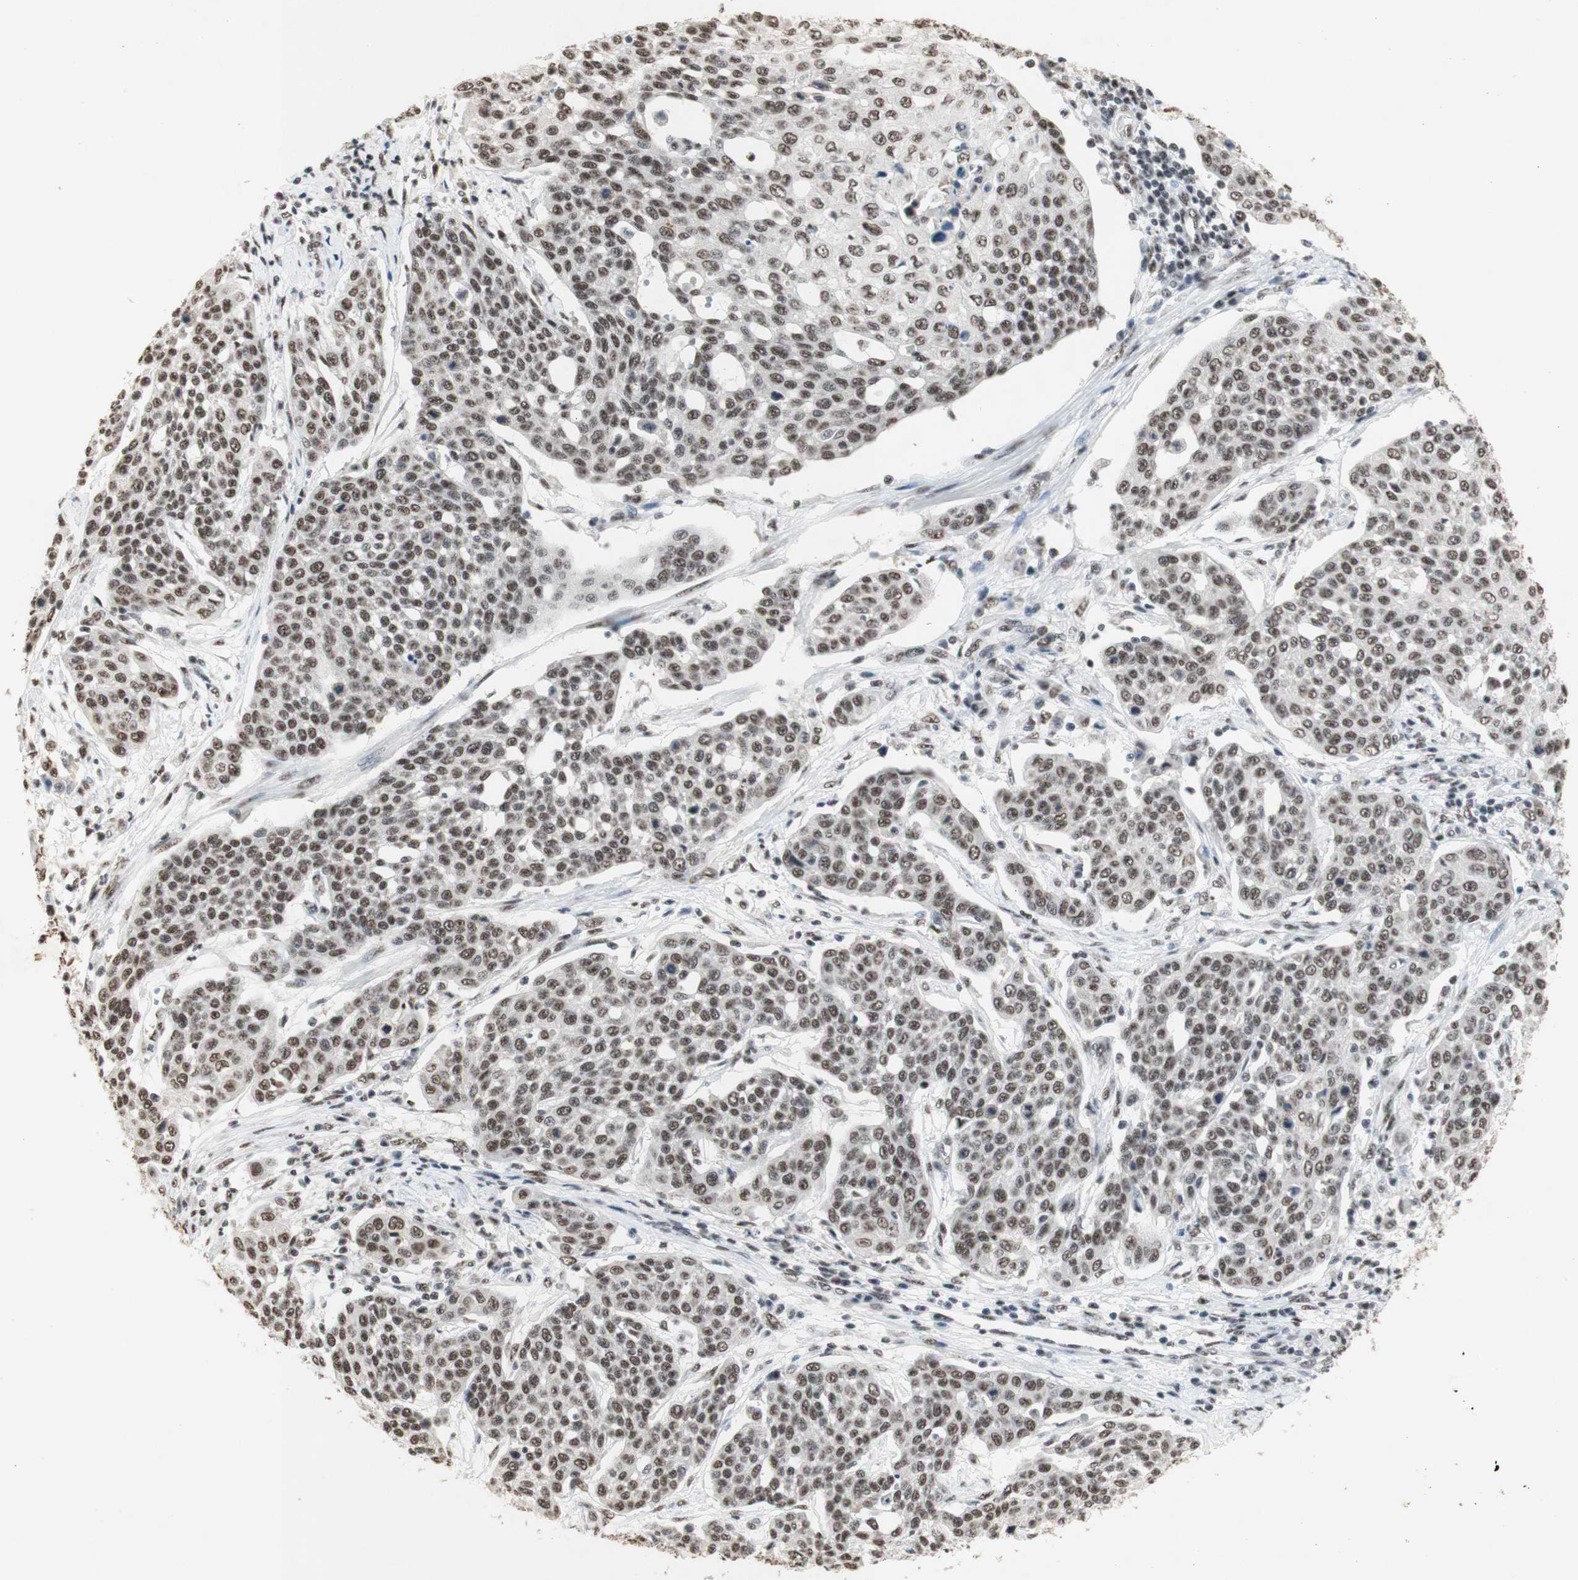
{"staining": {"intensity": "moderate", "quantity": ">75%", "location": "nuclear"}, "tissue": "cervical cancer", "cell_type": "Tumor cells", "image_type": "cancer", "snomed": [{"axis": "morphology", "description": "Squamous cell carcinoma, NOS"}, {"axis": "topography", "description": "Cervix"}], "caption": "Squamous cell carcinoma (cervical) was stained to show a protein in brown. There is medium levels of moderate nuclear expression in approximately >75% of tumor cells. Ihc stains the protein of interest in brown and the nuclei are stained blue.", "gene": "SNRPB", "patient": {"sex": "female", "age": 34}}